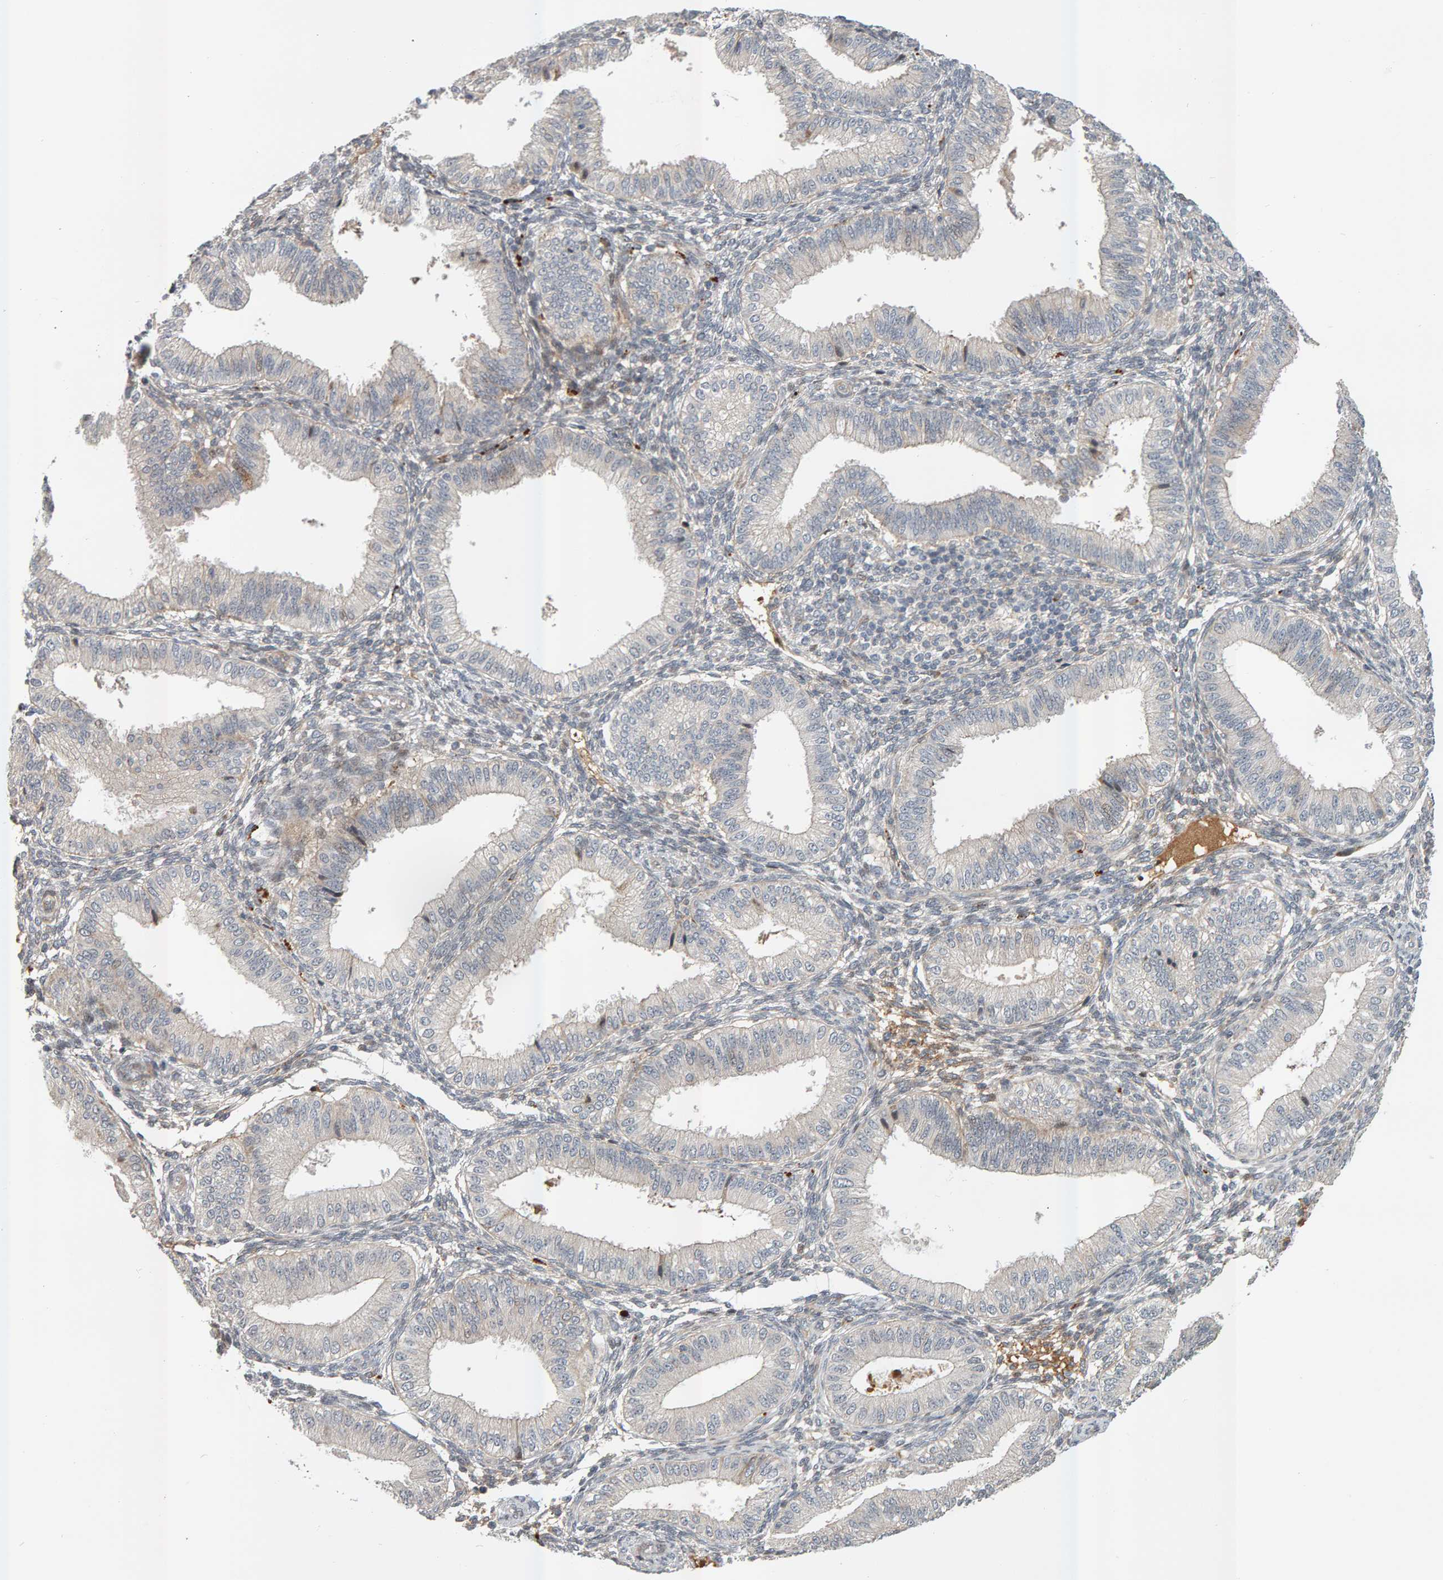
{"staining": {"intensity": "negative", "quantity": "none", "location": "none"}, "tissue": "endometrium", "cell_type": "Cells in endometrial stroma", "image_type": "normal", "snomed": [{"axis": "morphology", "description": "Normal tissue, NOS"}, {"axis": "topography", "description": "Endometrium"}], "caption": "This photomicrograph is of normal endometrium stained with IHC to label a protein in brown with the nuclei are counter-stained blue. There is no expression in cells in endometrial stroma.", "gene": "ZNF160", "patient": {"sex": "female", "age": 39}}